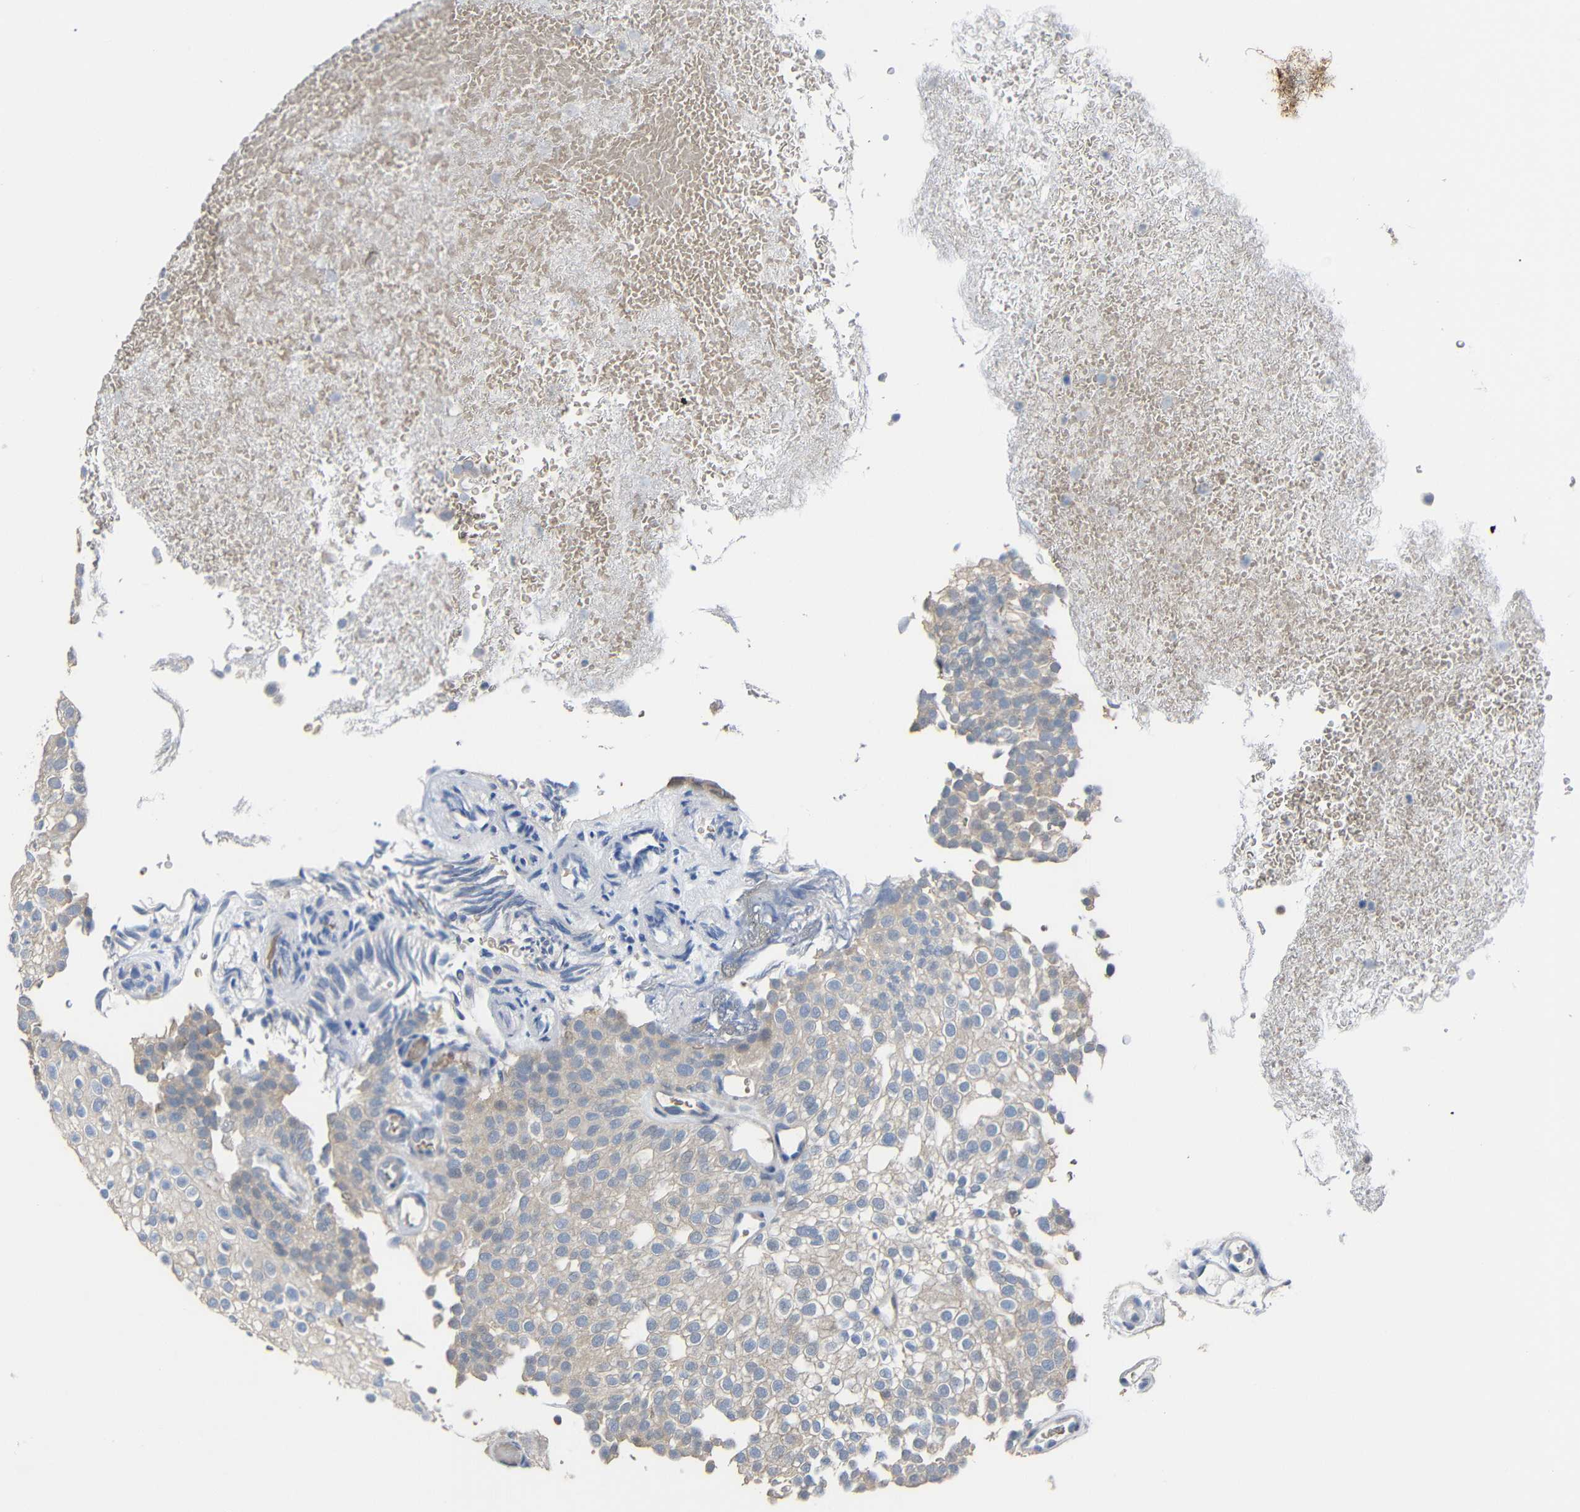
{"staining": {"intensity": "weak", "quantity": ">75%", "location": "cytoplasmic/membranous"}, "tissue": "urothelial cancer", "cell_type": "Tumor cells", "image_type": "cancer", "snomed": [{"axis": "morphology", "description": "Urothelial carcinoma, Low grade"}, {"axis": "topography", "description": "Urinary bladder"}], "caption": "About >75% of tumor cells in human urothelial cancer exhibit weak cytoplasmic/membranous protein positivity as visualized by brown immunohistochemical staining.", "gene": "HNF1A", "patient": {"sex": "male", "age": 78}}